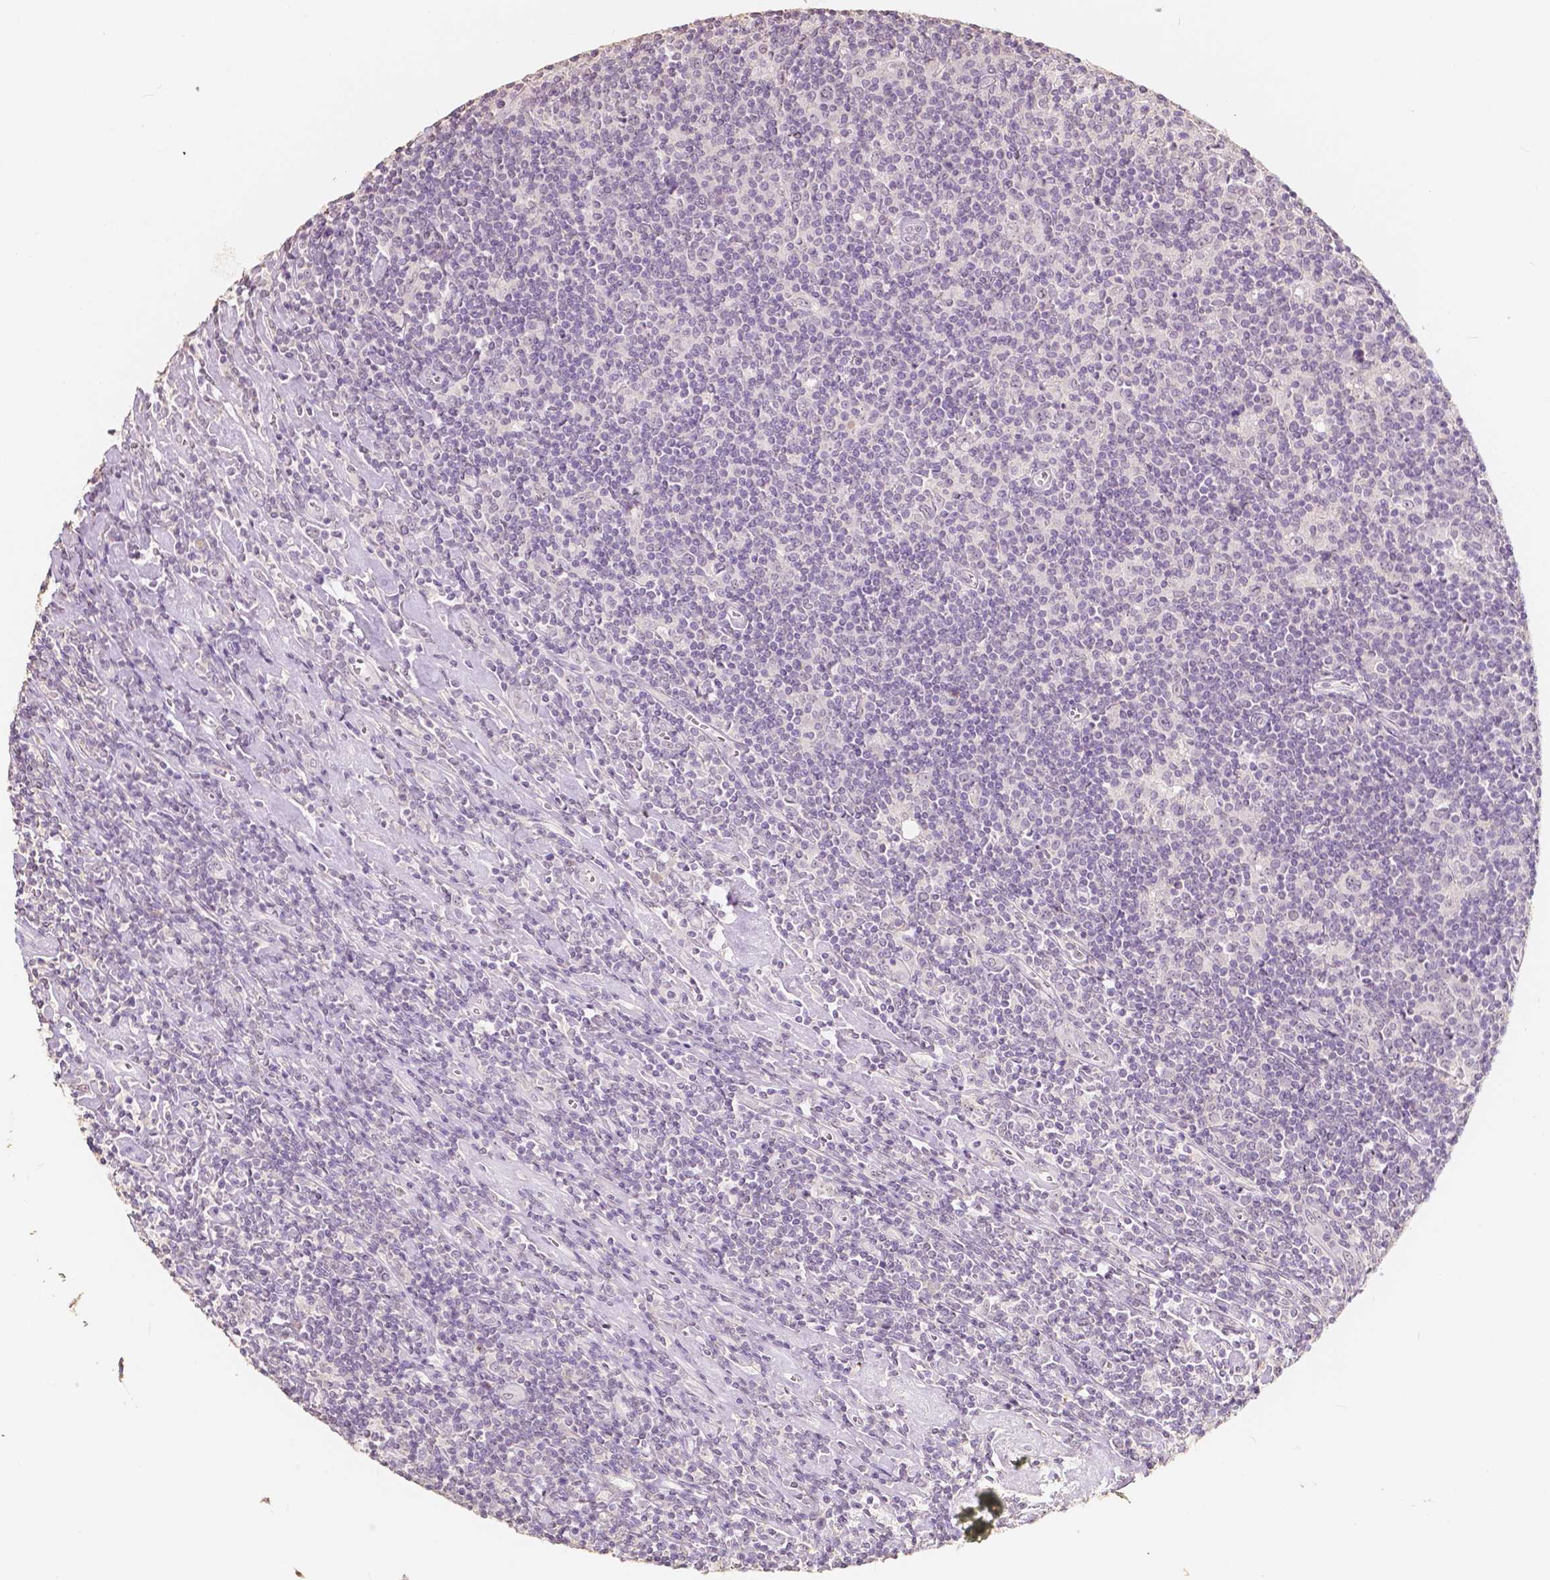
{"staining": {"intensity": "negative", "quantity": "none", "location": "none"}, "tissue": "lymphoma", "cell_type": "Tumor cells", "image_type": "cancer", "snomed": [{"axis": "morphology", "description": "Hodgkin's disease, NOS"}, {"axis": "topography", "description": "Lymph node"}], "caption": "A photomicrograph of human lymphoma is negative for staining in tumor cells. Brightfield microscopy of IHC stained with DAB (3,3'-diaminobenzidine) (brown) and hematoxylin (blue), captured at high magnification.", "gene": "SOX15", "patient": {"sex": "male", "age": 40}}